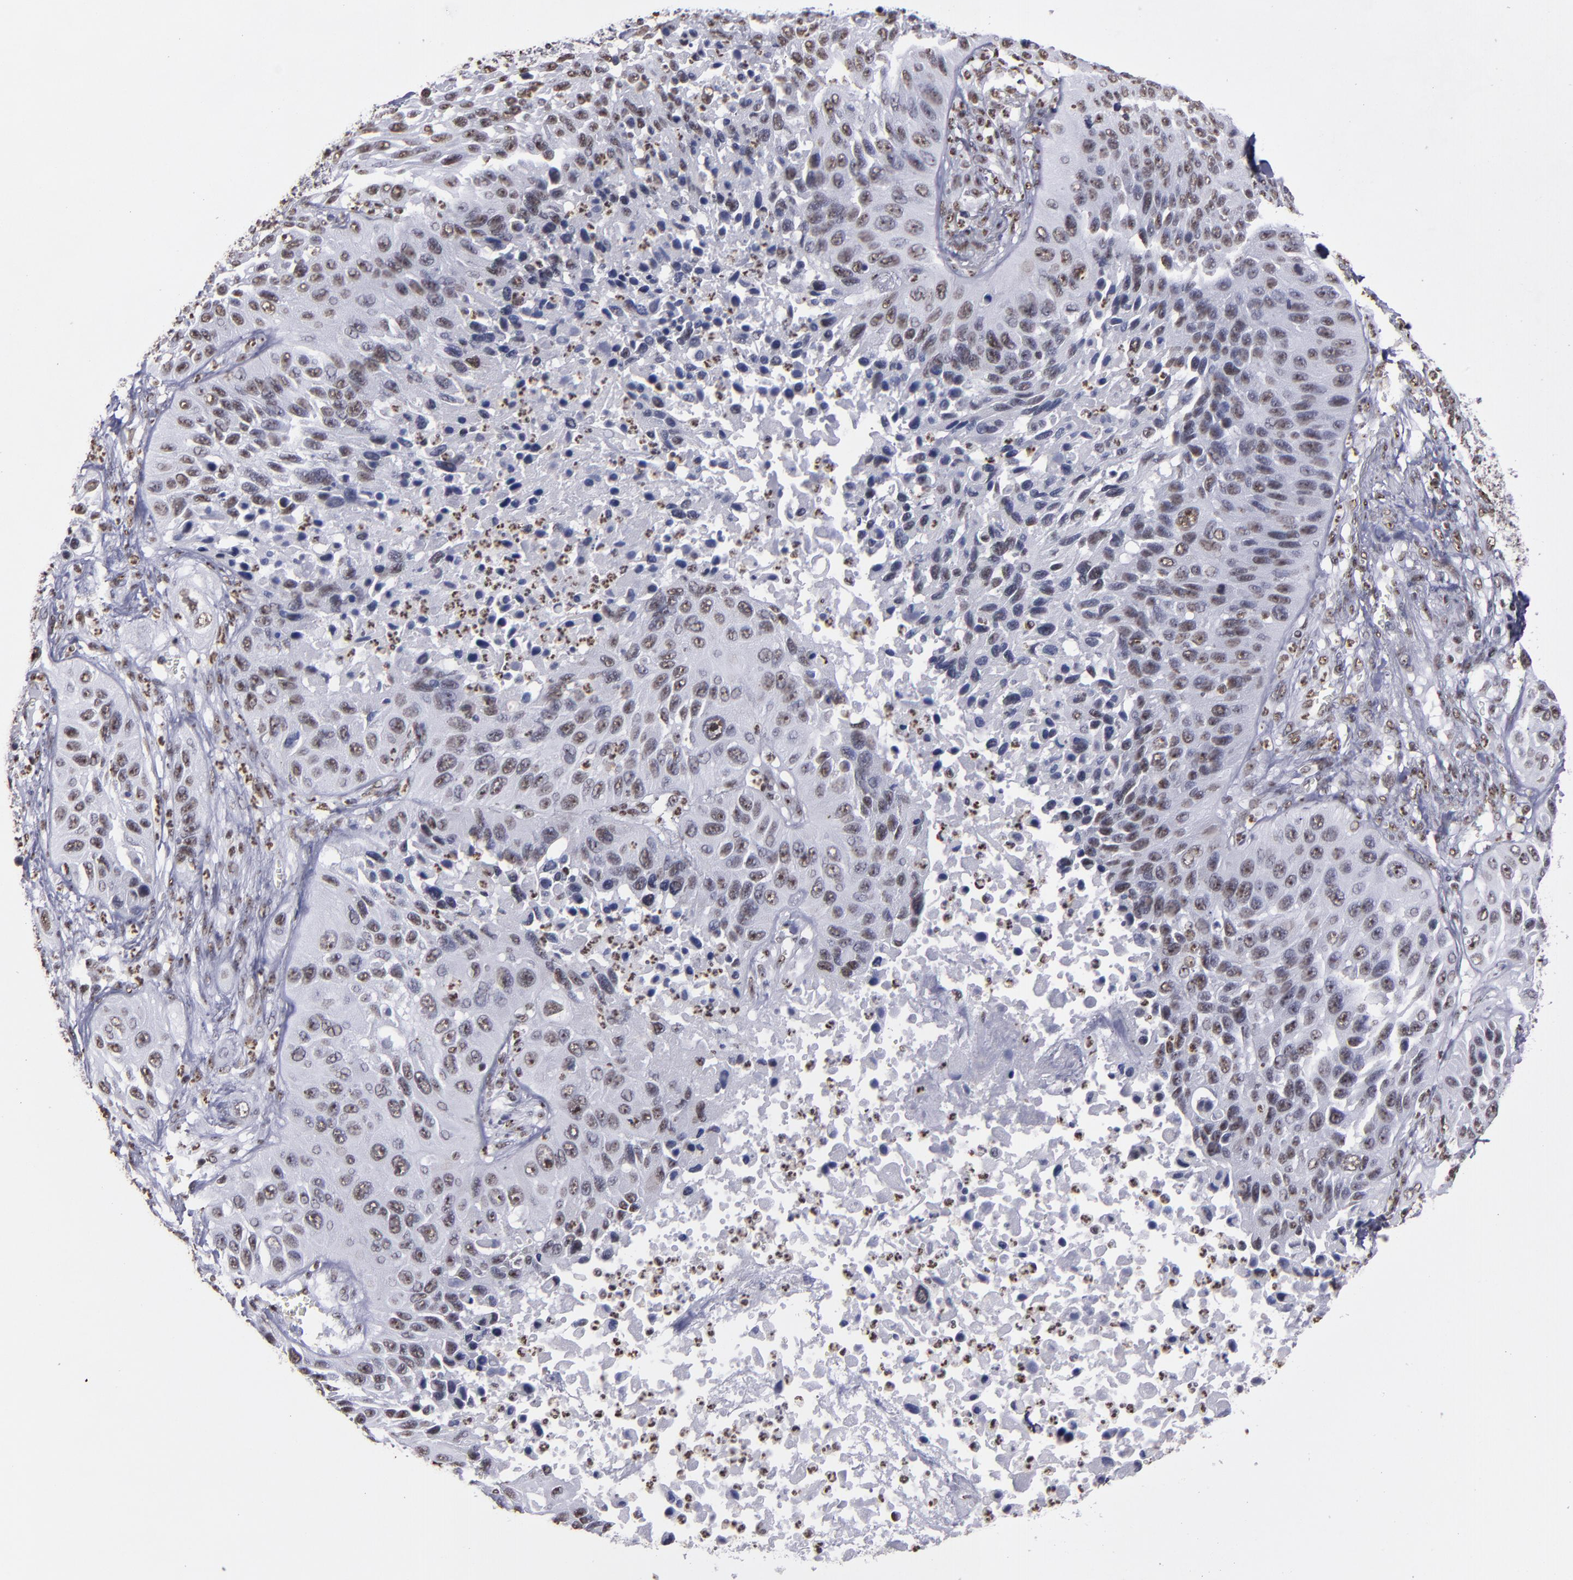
{"staining": {"intensity": "weak", "quantity": "25%-75%", "location": "nuclear"}, "tissue": "lung cancer", "cell_type": "Tumor cells", "image_type": "cancer", "snomed": [{"axis": "morphology", "description": "Squamous cell carcinoma, NOS"}, {"axis": "topography", "description": "Lung"}], "caption": "The micrograph shows a brown stain indicating the presence of a protein in the nuclear of tumor cells in squamous cell carcinoma (lung).", "gene": "HNRNPA2B1", "patient": {"sex": "female", "age": 76}}